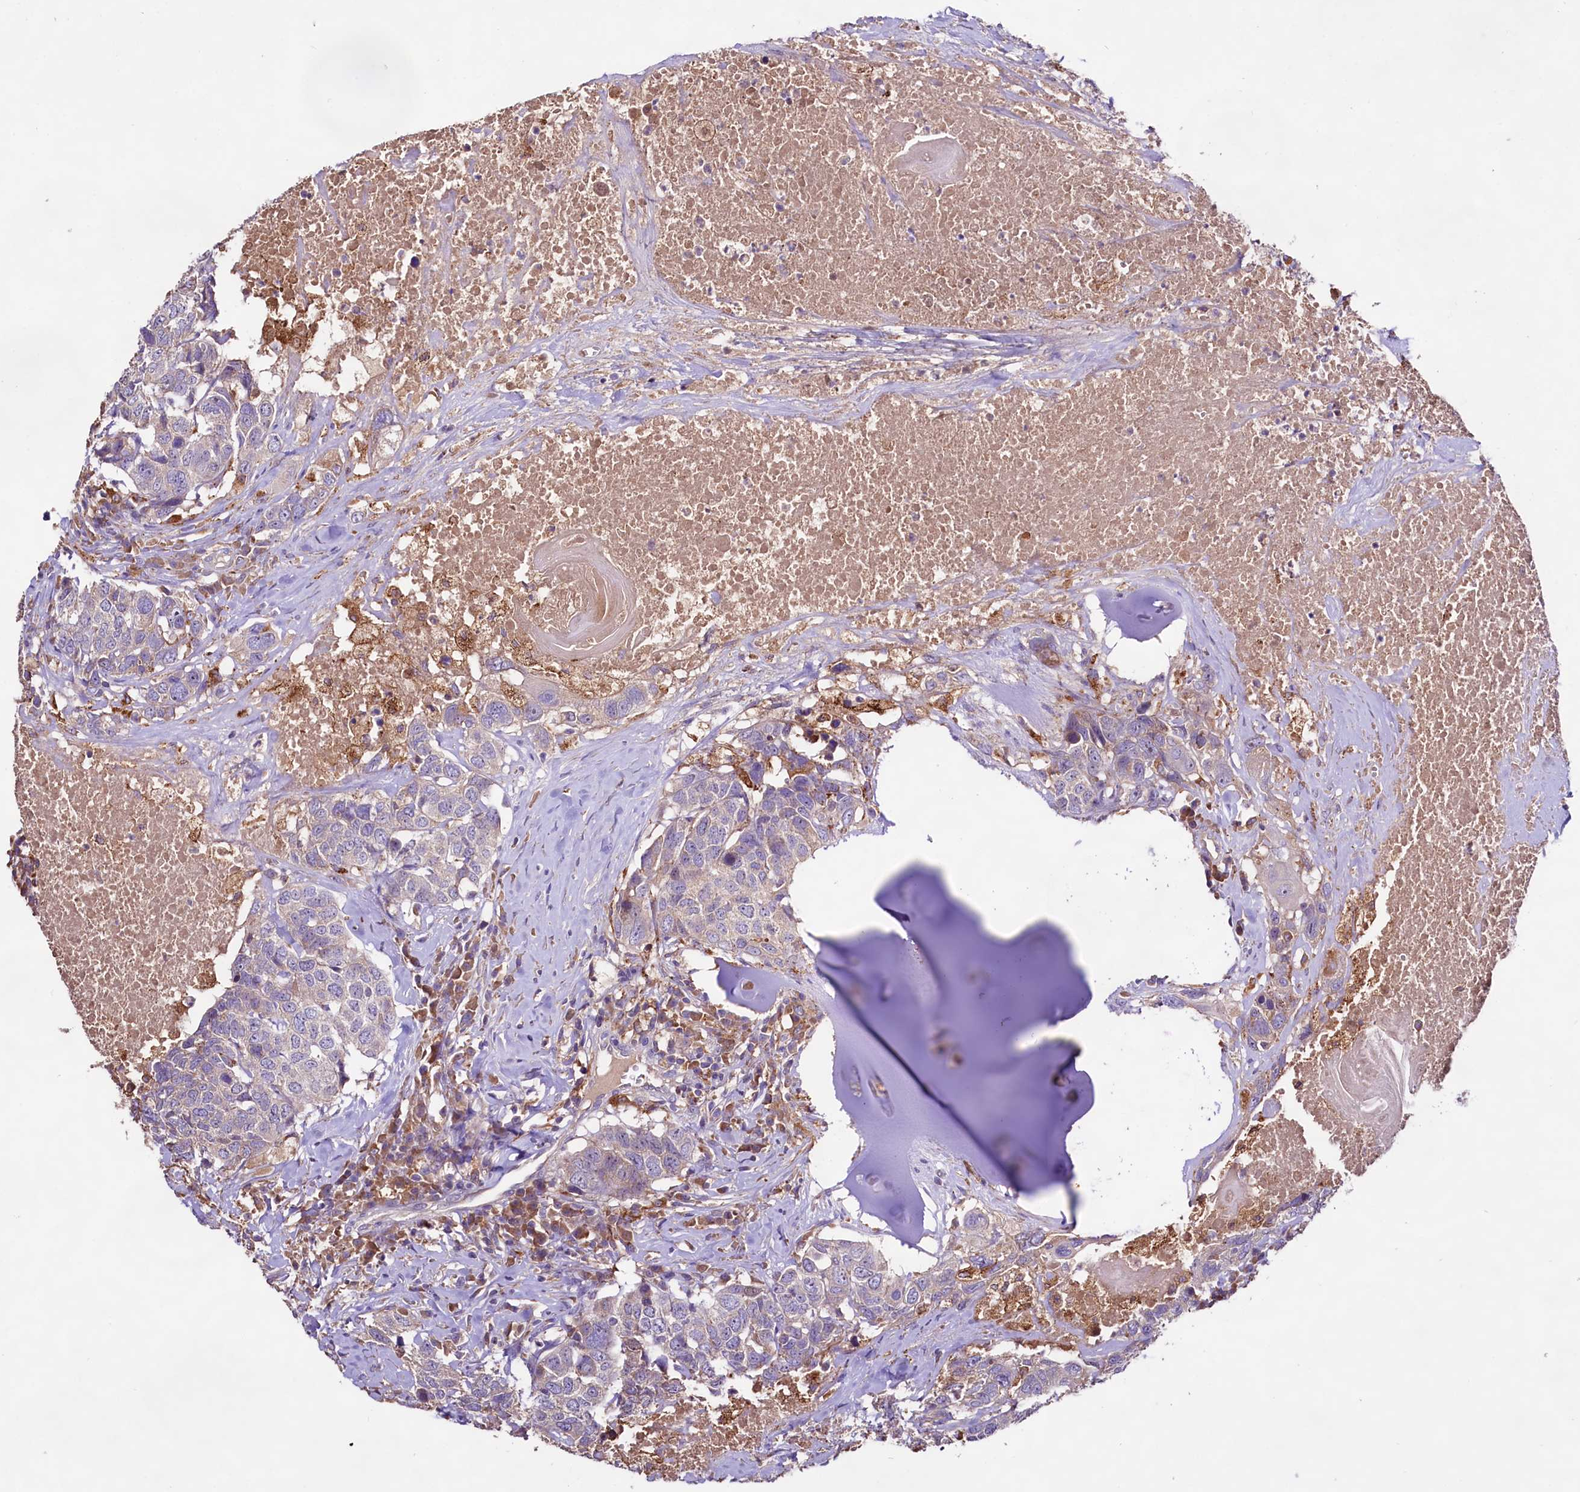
{"staining": {"intensity": "negative", "quantity": "none", "location": "none"}, "tissue": "head and neck cancer", "cell_type": "Tumor cells", "image_type": "cancer", "snomed": [{"axis": "morphology", "description": "Squamous cell carcinoma, NOS"}, {"axis": "topography", "description": "Head-Neck"}], "caption": "Tumor cells show no significant positivity in head and neck cancer (squamous cell carcinoma).", "gene": "DMXL2", "patient": {"sex": "male", "age": 66}}